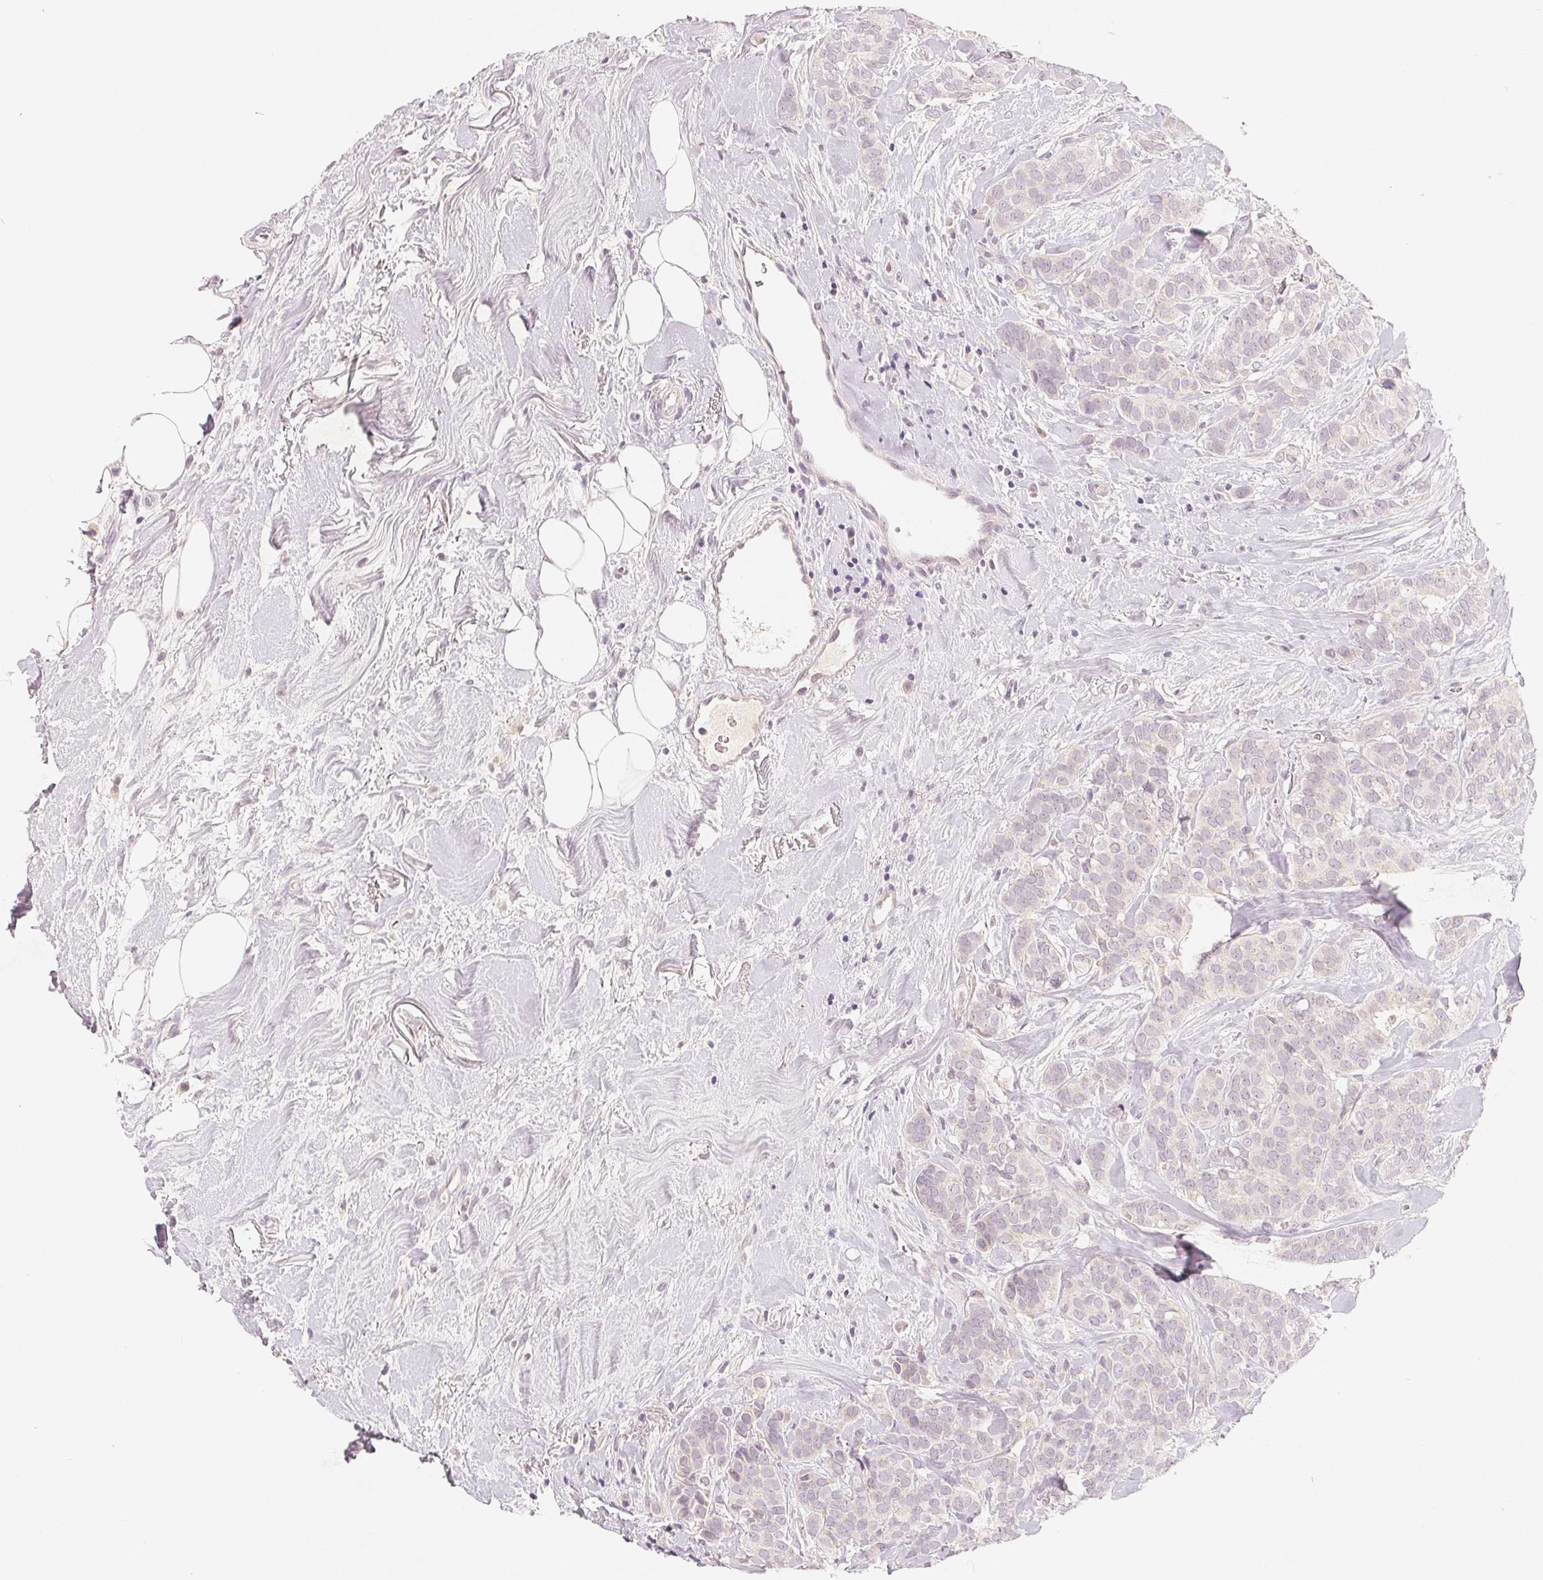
{"staining": {"intensity": "negative", "quantity": "none", "location": "none"}, "tissue": "breast cancer", "cell_type": "Tumor cells", "image_type": "cancer", "snomed": [{"axis": "morphology", "description": "Duct carcinoma"}, {"axis": "topography", "description": "Breast"}], "caption": "Protein analysis of infiltrating ductal carcinoma (breast) reveals no significant staining in tumor cells.", "gene": "GHITM", "patient": {"sex": "female", "age": 84}}